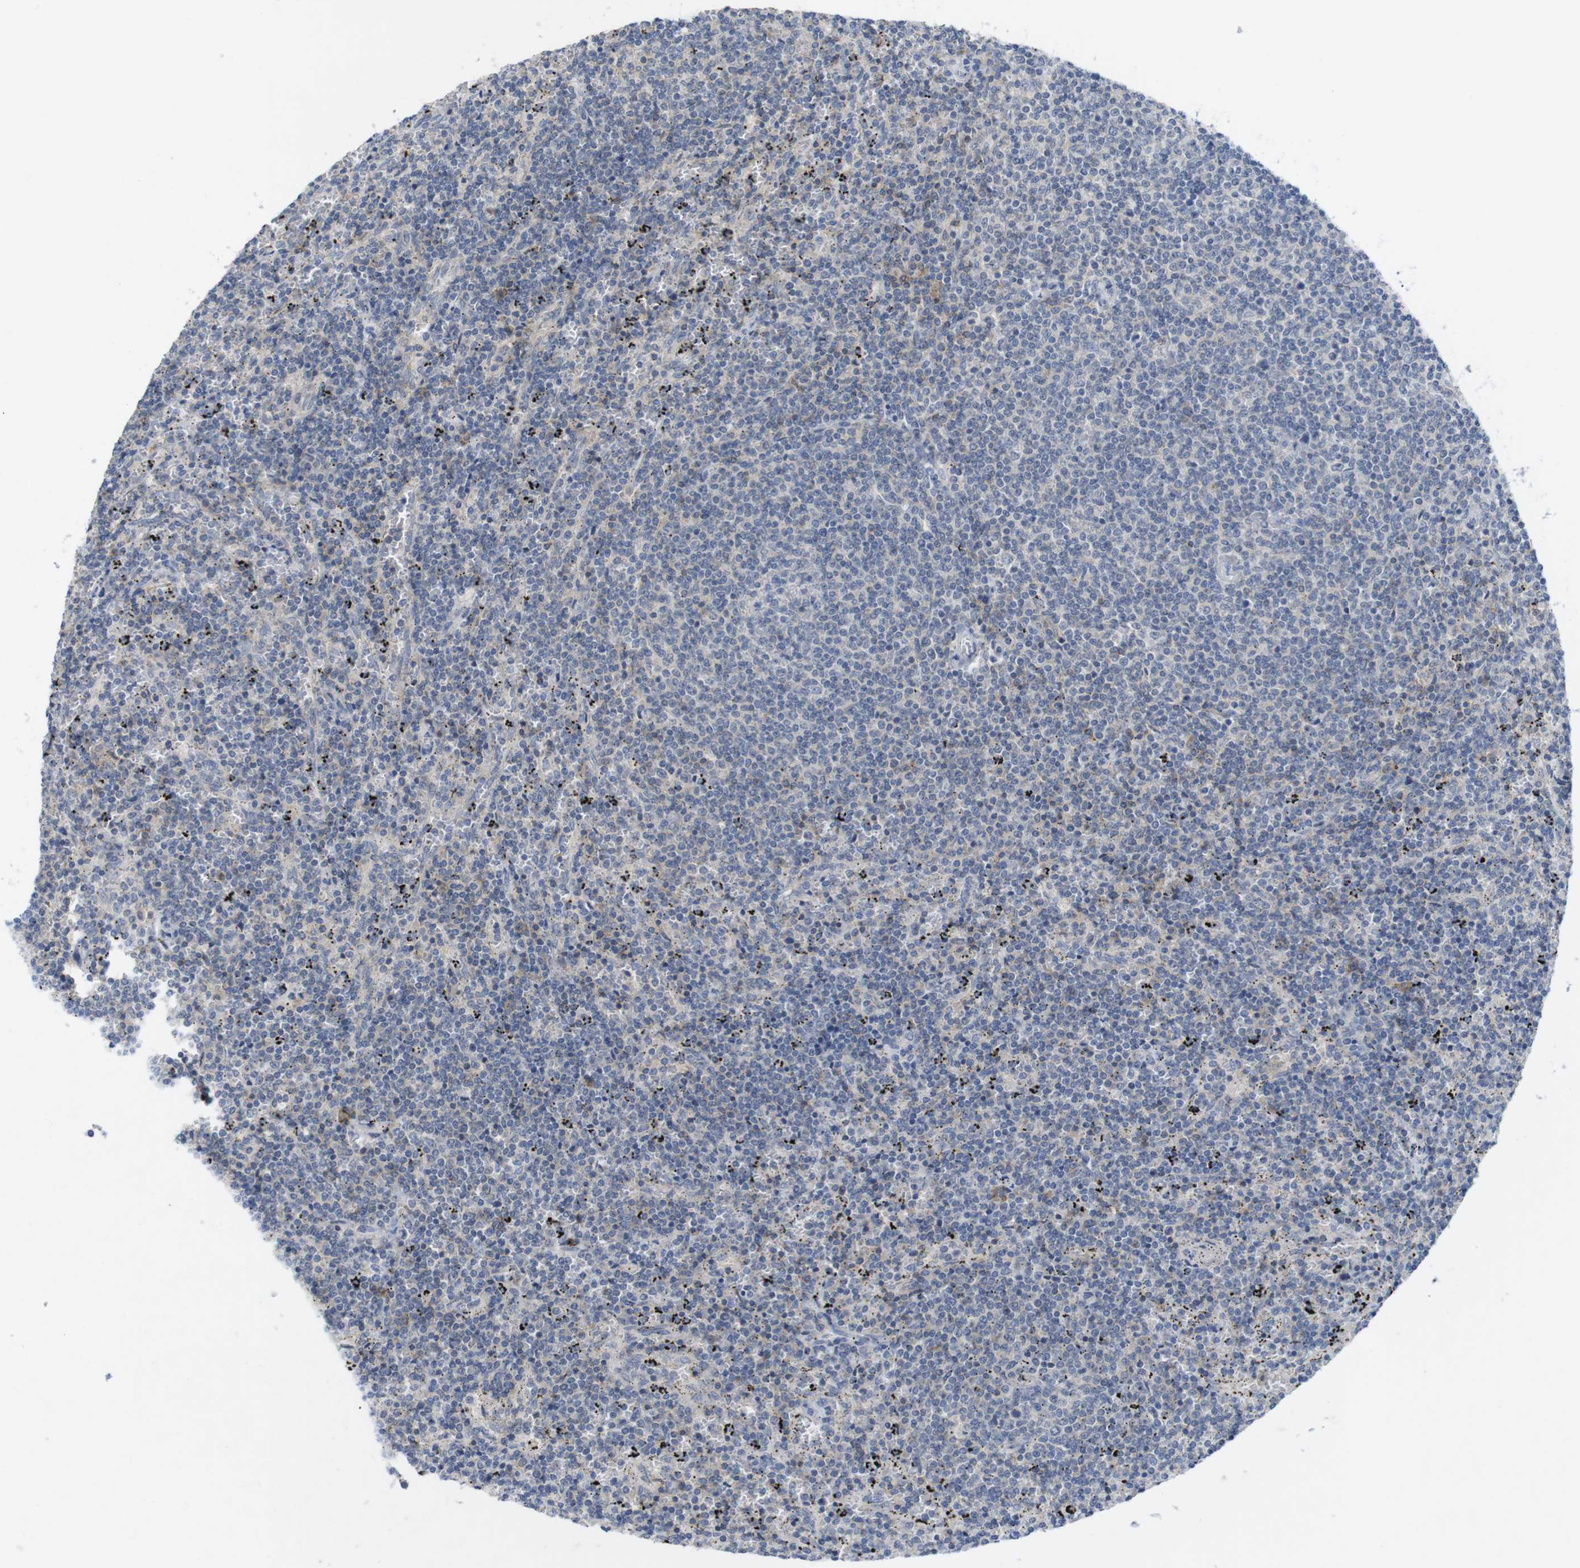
{"staining": {"intensity": "negative", "quantity": "none", "location": "none"}, "tissue": "lymphoma", "cell_type": "Tumor cells", "image_type": "cancer", "snomed": [{"axis": "morphology", "description": "Malignant lymphoma, non-Hodgkin's type, Low grade"}, {"axis": "topography", "description": "Spleen"}], "caption": "High power microscopy histopathology image of an immunohistochemistry (IHC) image of lymphoma, revealing no significant expression in tumor cells.", "gene": "SLAMF7", "patient": {"sex": "female", "age": 50}}